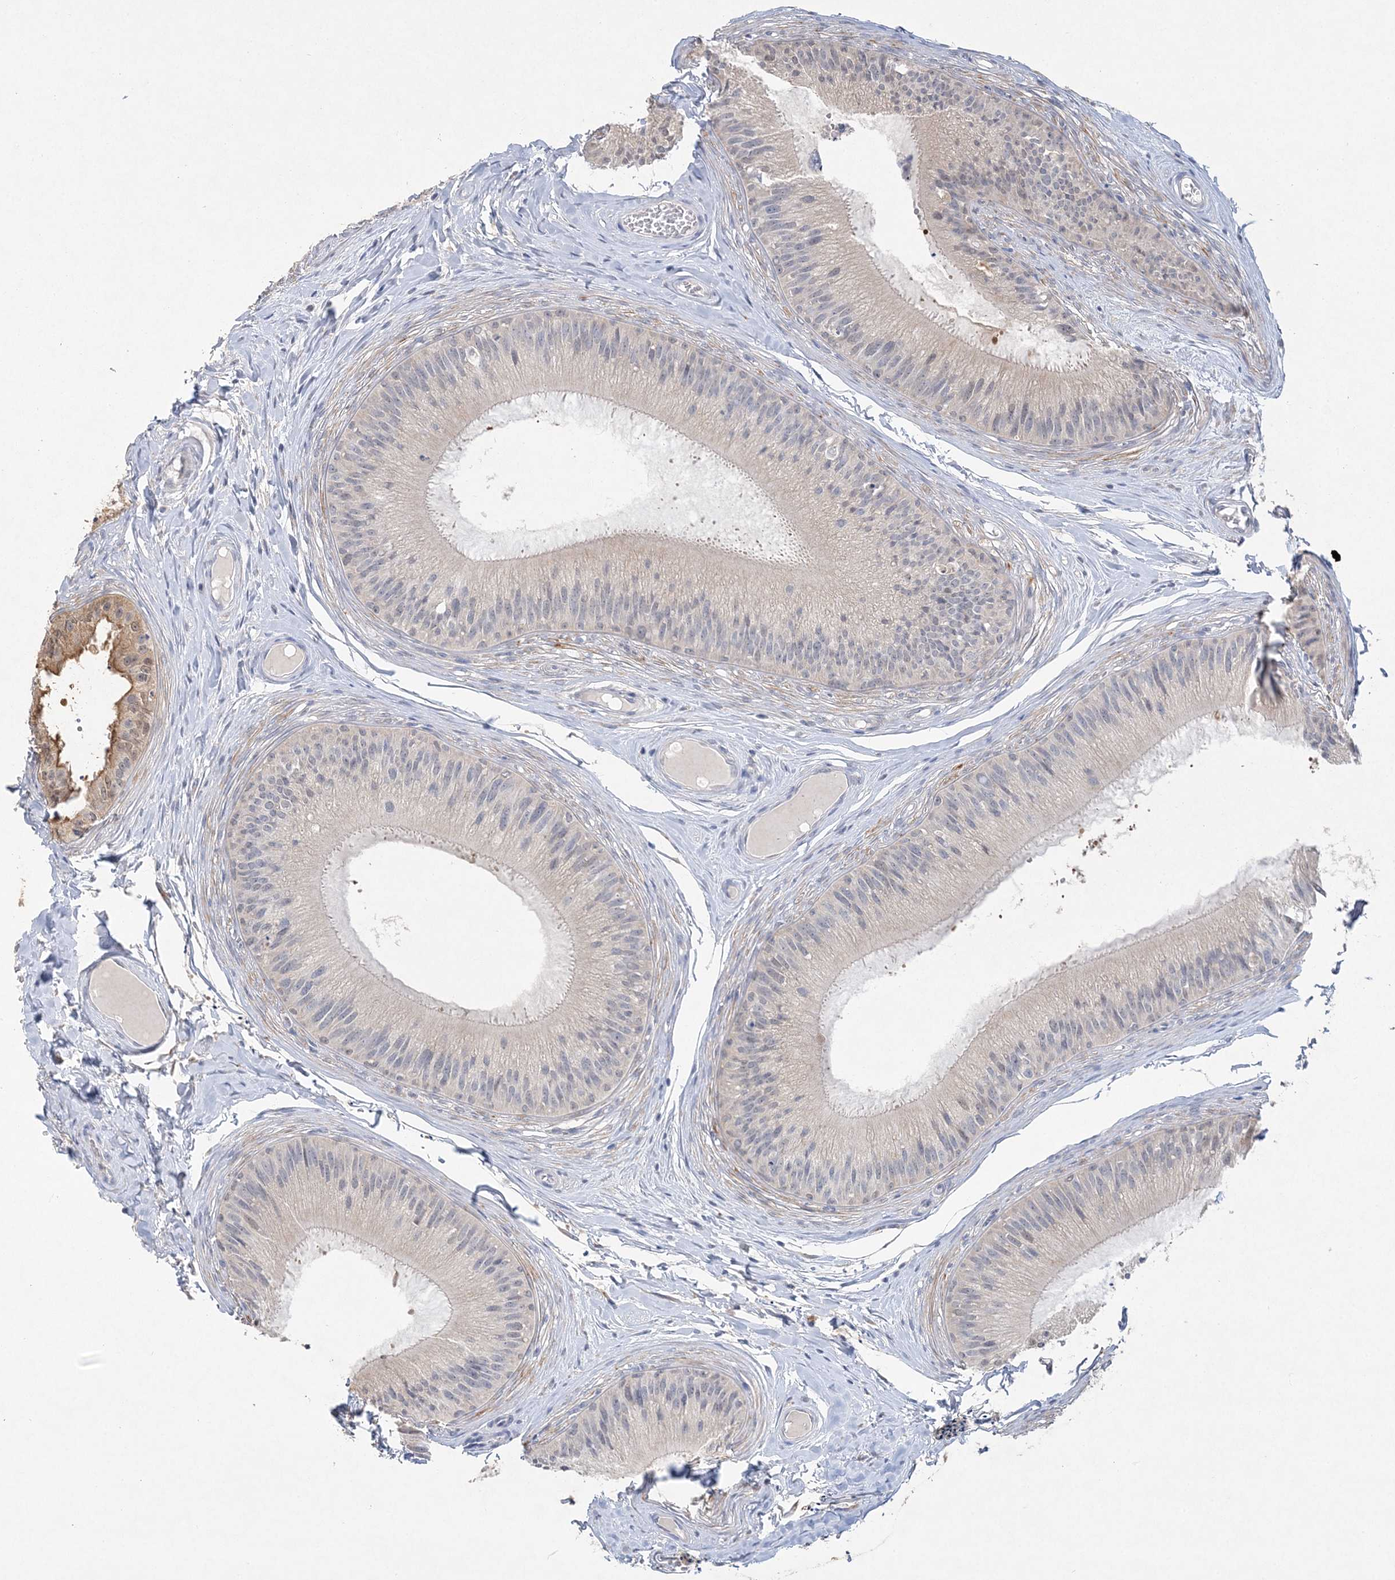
{"staining": {"intensity": "moderate", "quantity": "<25%", "location": "cytoplasmic/membranous"}, "tissue": "epididymis", "cell_type": "Glandular cells", "image_type": "normal", "snomed": [{"axis": "morphology", "description": "Normal tissue, NOS"}, {"axis": "topography", "description": "Epididymis"}], "caption": "Glandular cells reveal low levels of moderate cytoplasmic/membranous positivity in approximately <25% of cells in unremarkable epididymis.", "gene": "MAT2B", "patient": {"sex": "male", "age": 31}}